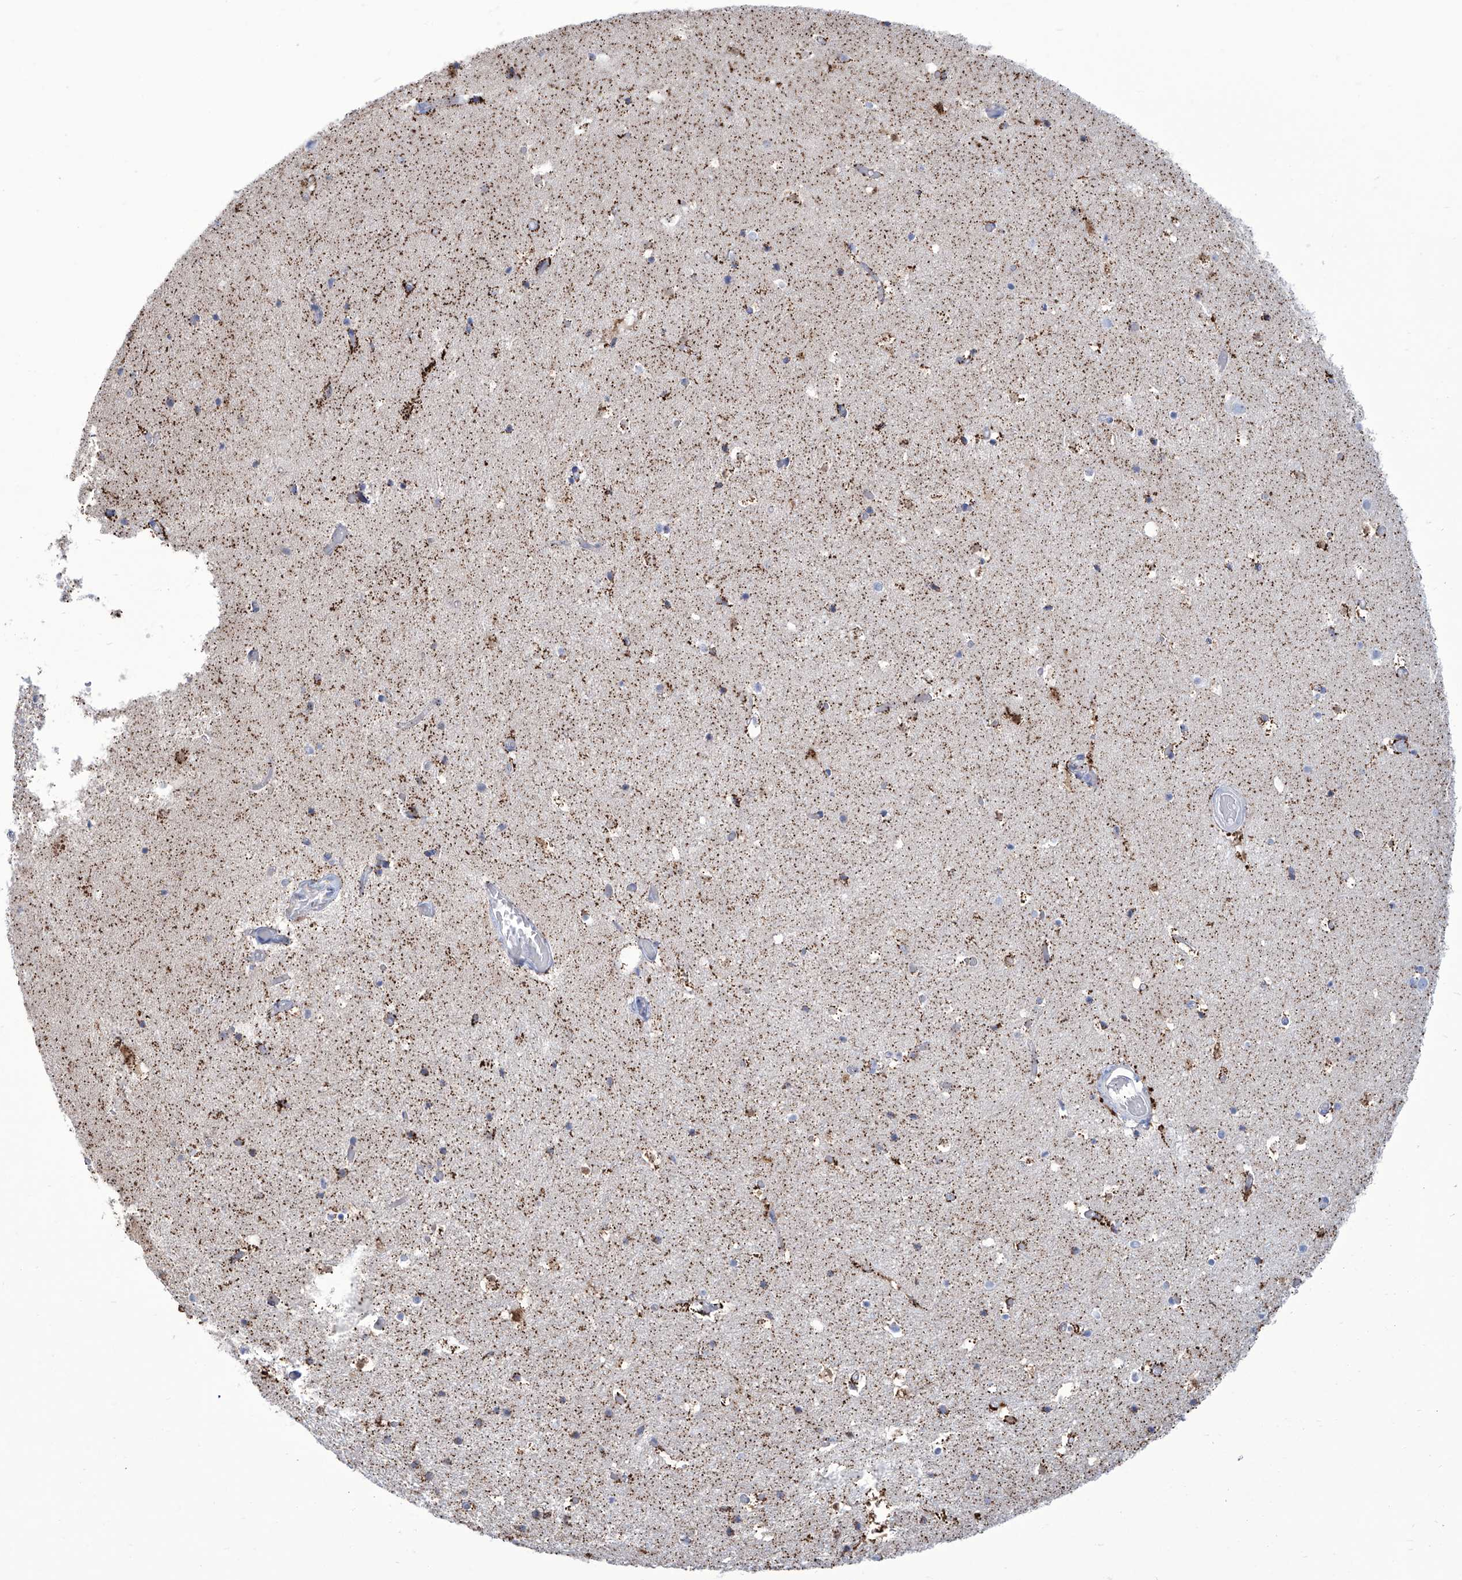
{"staining": {"intensity": "strong", "quantity": "25%-75%", "location": "cytoplasmic/membranous"}, "tissue": "hippocampus", "cell_type": "Glial cells", "image_type": "normal", "snomed": [{"axis": "morphology", "description": "Normal tissue, NOS"}, {"axis": "topography", "description": "Hippocampus"}], "caption": "Hippocampus stained with a protein marker shows strong staining in glial cells.", "gene": "ALDH6A1", "patient": {"sex": "female", "age": 52}}